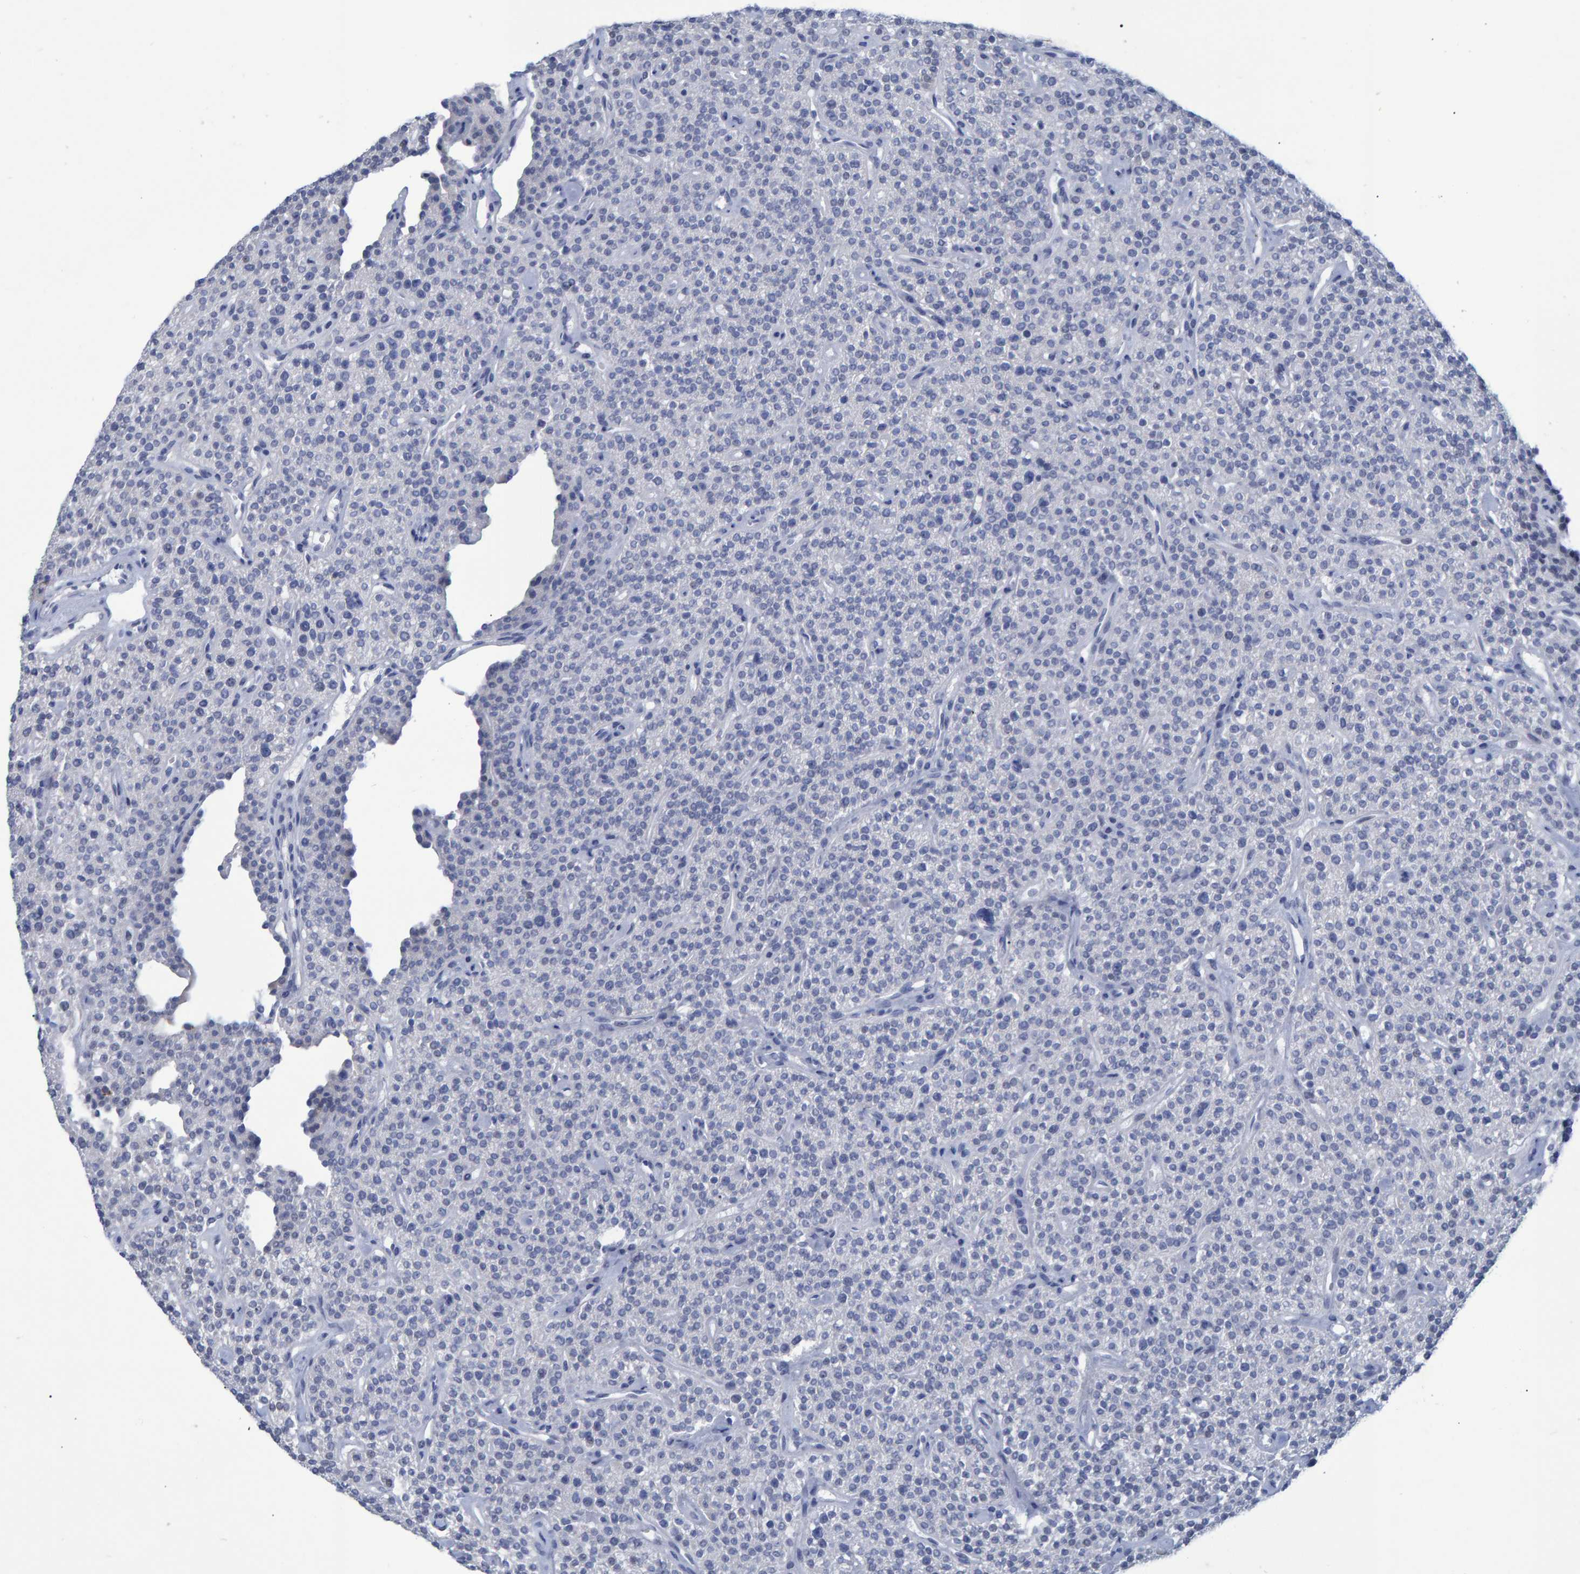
{"staining": {"intensity": "negative", "quantity": "none", "location": "none"}, "tissue": "parathyroid gland", "cell_type": "Glandular cells", "image_type": "normal", "snomed": [{"axis": "morphology", "description": "Normal tissue, NOS"}, {"axis": "topography", "description": "Parathyroid gland"}], "caption": "The image shows no significant staining in glandular cells of parathyroid gland. The staining was performed using DAB (3,3'-diaminobenzidine) to visualize the protein expression in brown, while the nuclei were stained in blue with hematoxylin (Magnification: 20x).", "gene": "PROCA1", "patient": {"sex": "male", "age": 46}}